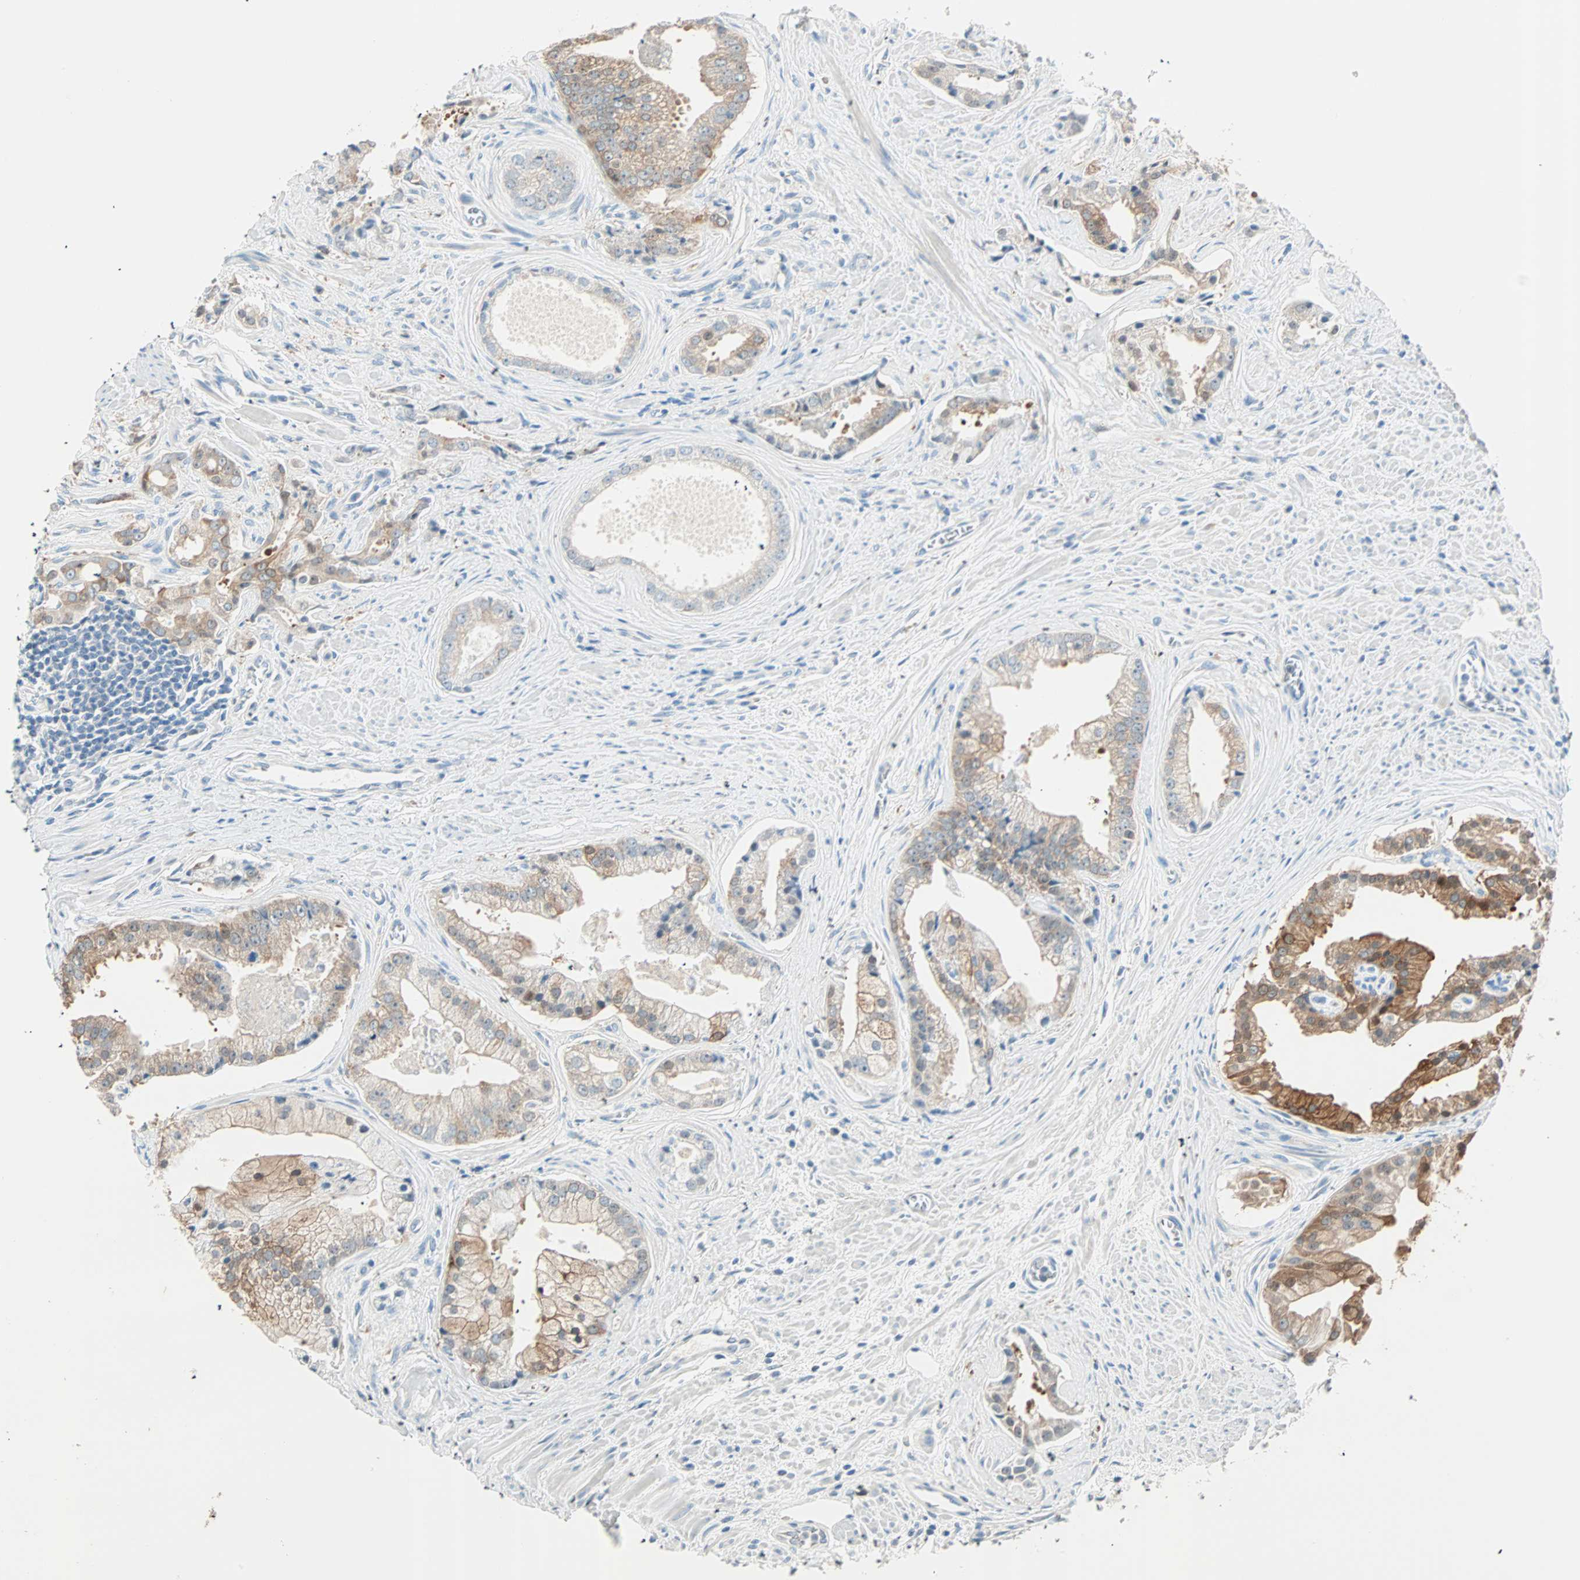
{"staining": {"intensity": "moderate", "quantity": "25%-75%", "location": "cytoplasmic/membranous"}, "tissue": "prostate cancer", "cell_type": "Tumor cells", "image_type": "cancer", "snomed": [{"axis": "morphology", "description": "Adenocarcinoma, High grade"}, {"axis": "topography", "description": "Prostate"}], "caption": "Prostate cancer stained for a protein demonstrates moderate cytoplasmic/membranous positivity in tumor cells. The staining is performed using DAB (3,3'-diaminobenzidine) brown chromogen to label protein expression. The nuclei are counter-stained blue using hematoxylin.", "gene": "ATF6", "patient": {"sex": "male", "age": 67}}